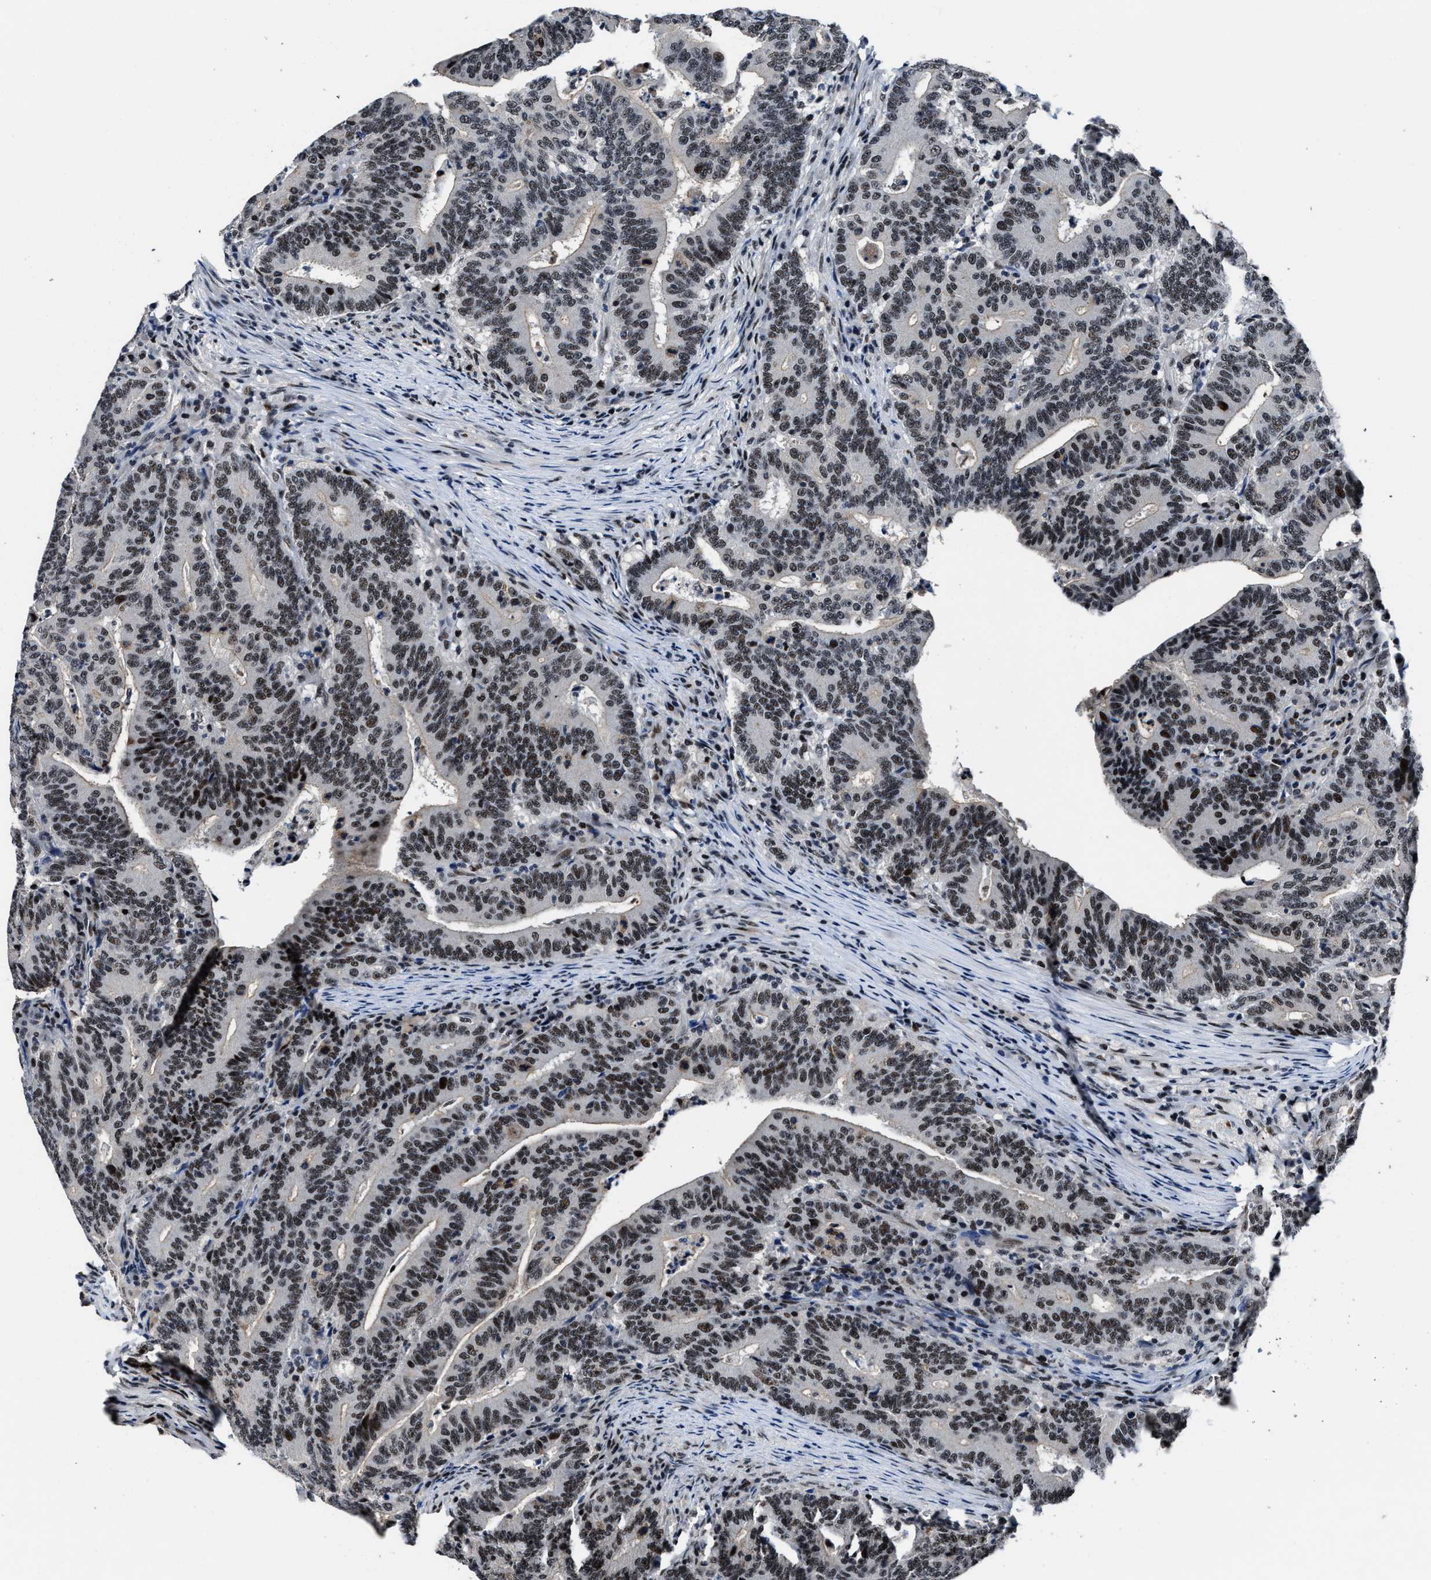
{"staining": {"intensity": "moderate", "quantity": ">75%", "location": "nuclear"}, "tissue": "colorectal cancer", "cell_type": "Tumor cells", "image_type": "cancer", "snomed": [{"axis": "morphology", "description": "Adenocarcinoma, NOS"}, {"axis": "topography", "description": "Colon"}], "caption": "High-magnification brightfield microscopy of colorectal adenocarcinoma stained with DAB (3,3'-diaminobenzidine) (brown) and counterstained with hematoxylin (blue). tumor cells exhibit moderate nuclear expression is identified in approximately>75% of cells. (Stains: DAB (3,3'-diaminobenzidine) in brown, nuclei in blue, Microscopy: brightfield microscopy at high magnification).", "gene": "ZNF233", "patient": {"sex": "female", "age": 66}}